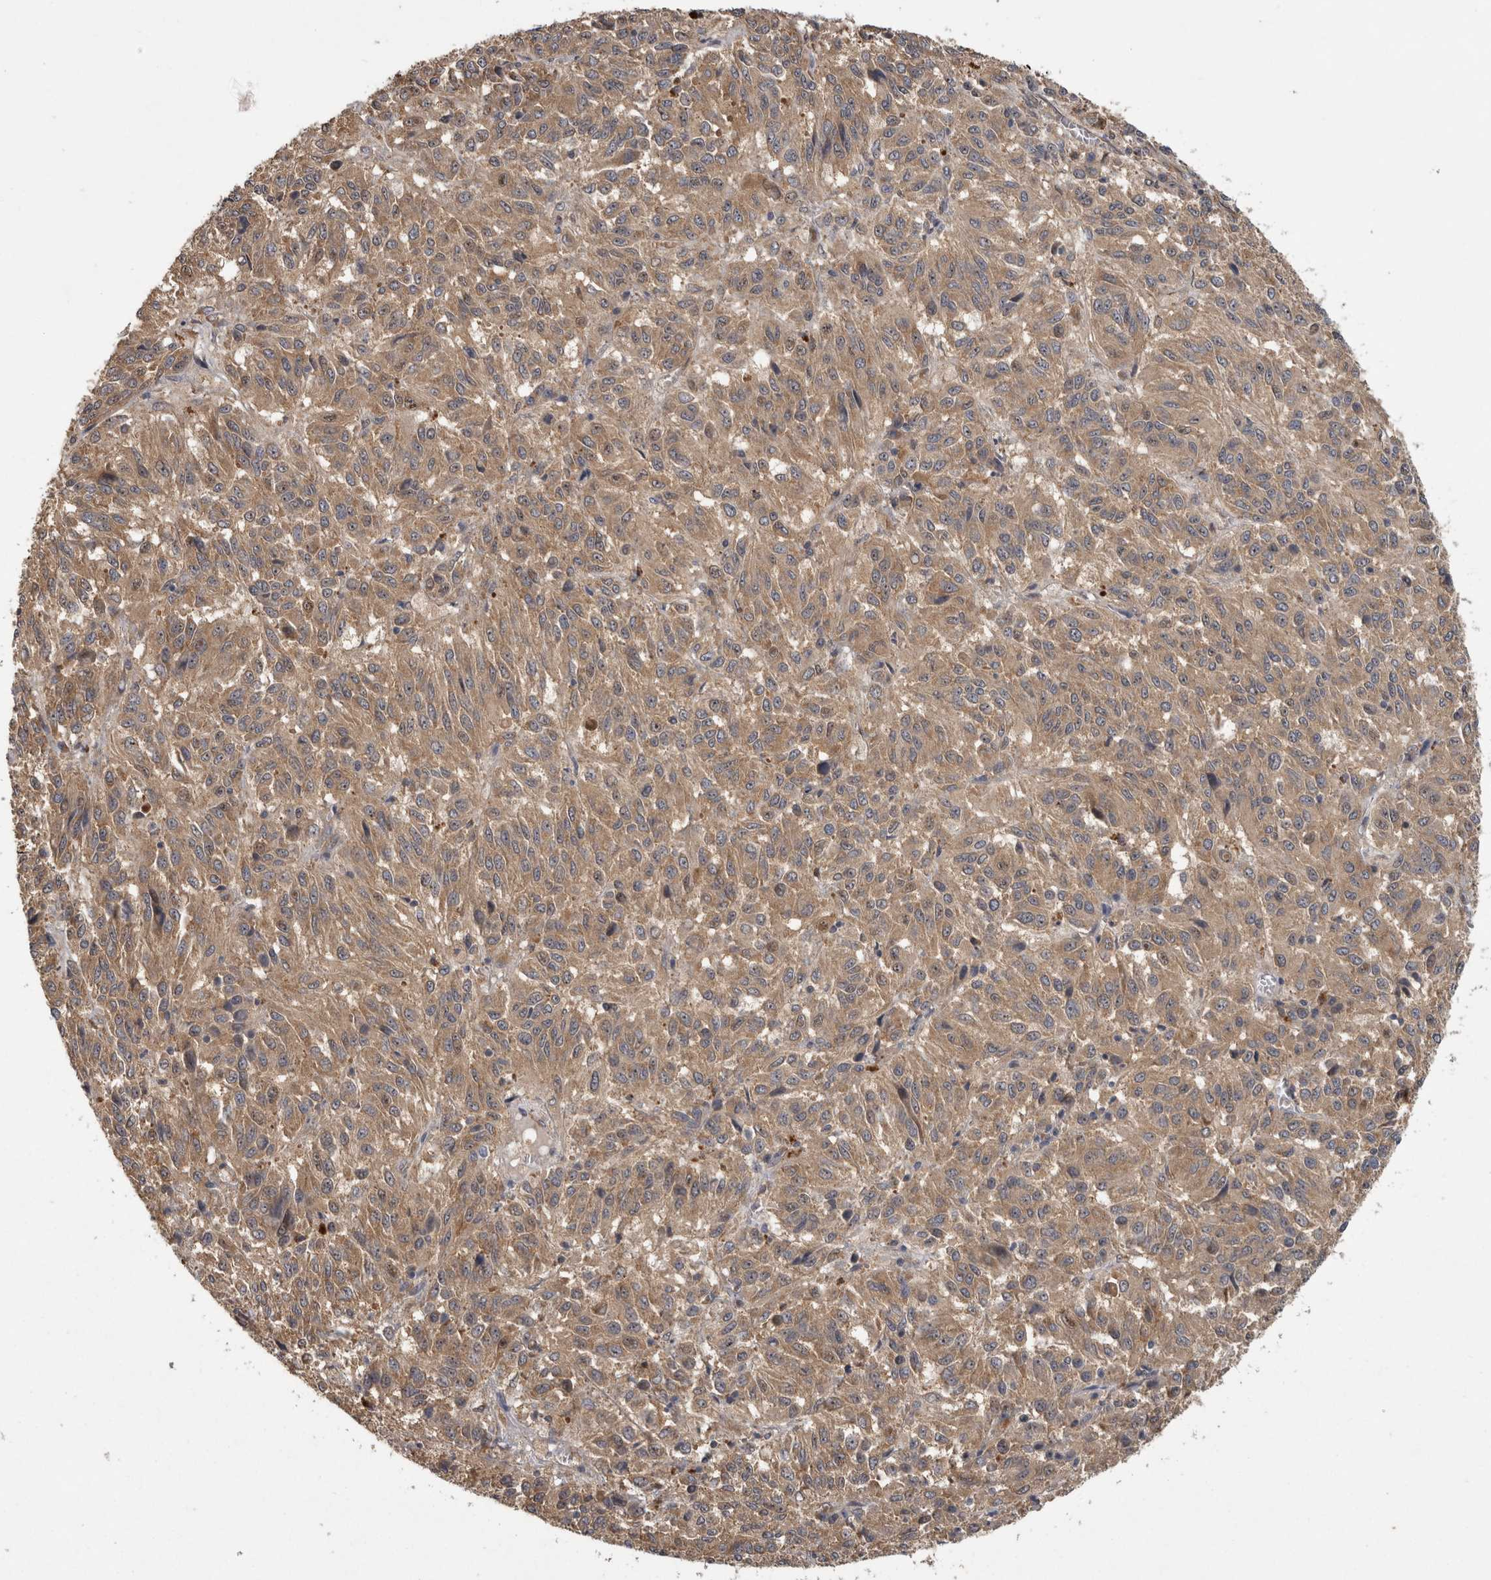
{"staining": {"intensity": "moderate", "quantity": ">75%", "location": "cytoplasmic/membranous"}, "tissue": "melanoma", "cell_type": "Tumor cells", "image_type": "cancer", "snomed": [{"axis": "morphology", "description": "Malignant melanoma, Metastatic site"}, {"axis": "topography", "description": "Lung"}], "caption": "The histopathology image displays immunohistochemical staining of malignant melanoma (metastatic site). There is moderate cytoplasmic/membranous positivity is present in approximately >75% of tumor cells. (Brightfield microscopy of DAB IHC at high magnification).", "gene": "ATXN2", "patient": {"sex": "male", "age": 64}}